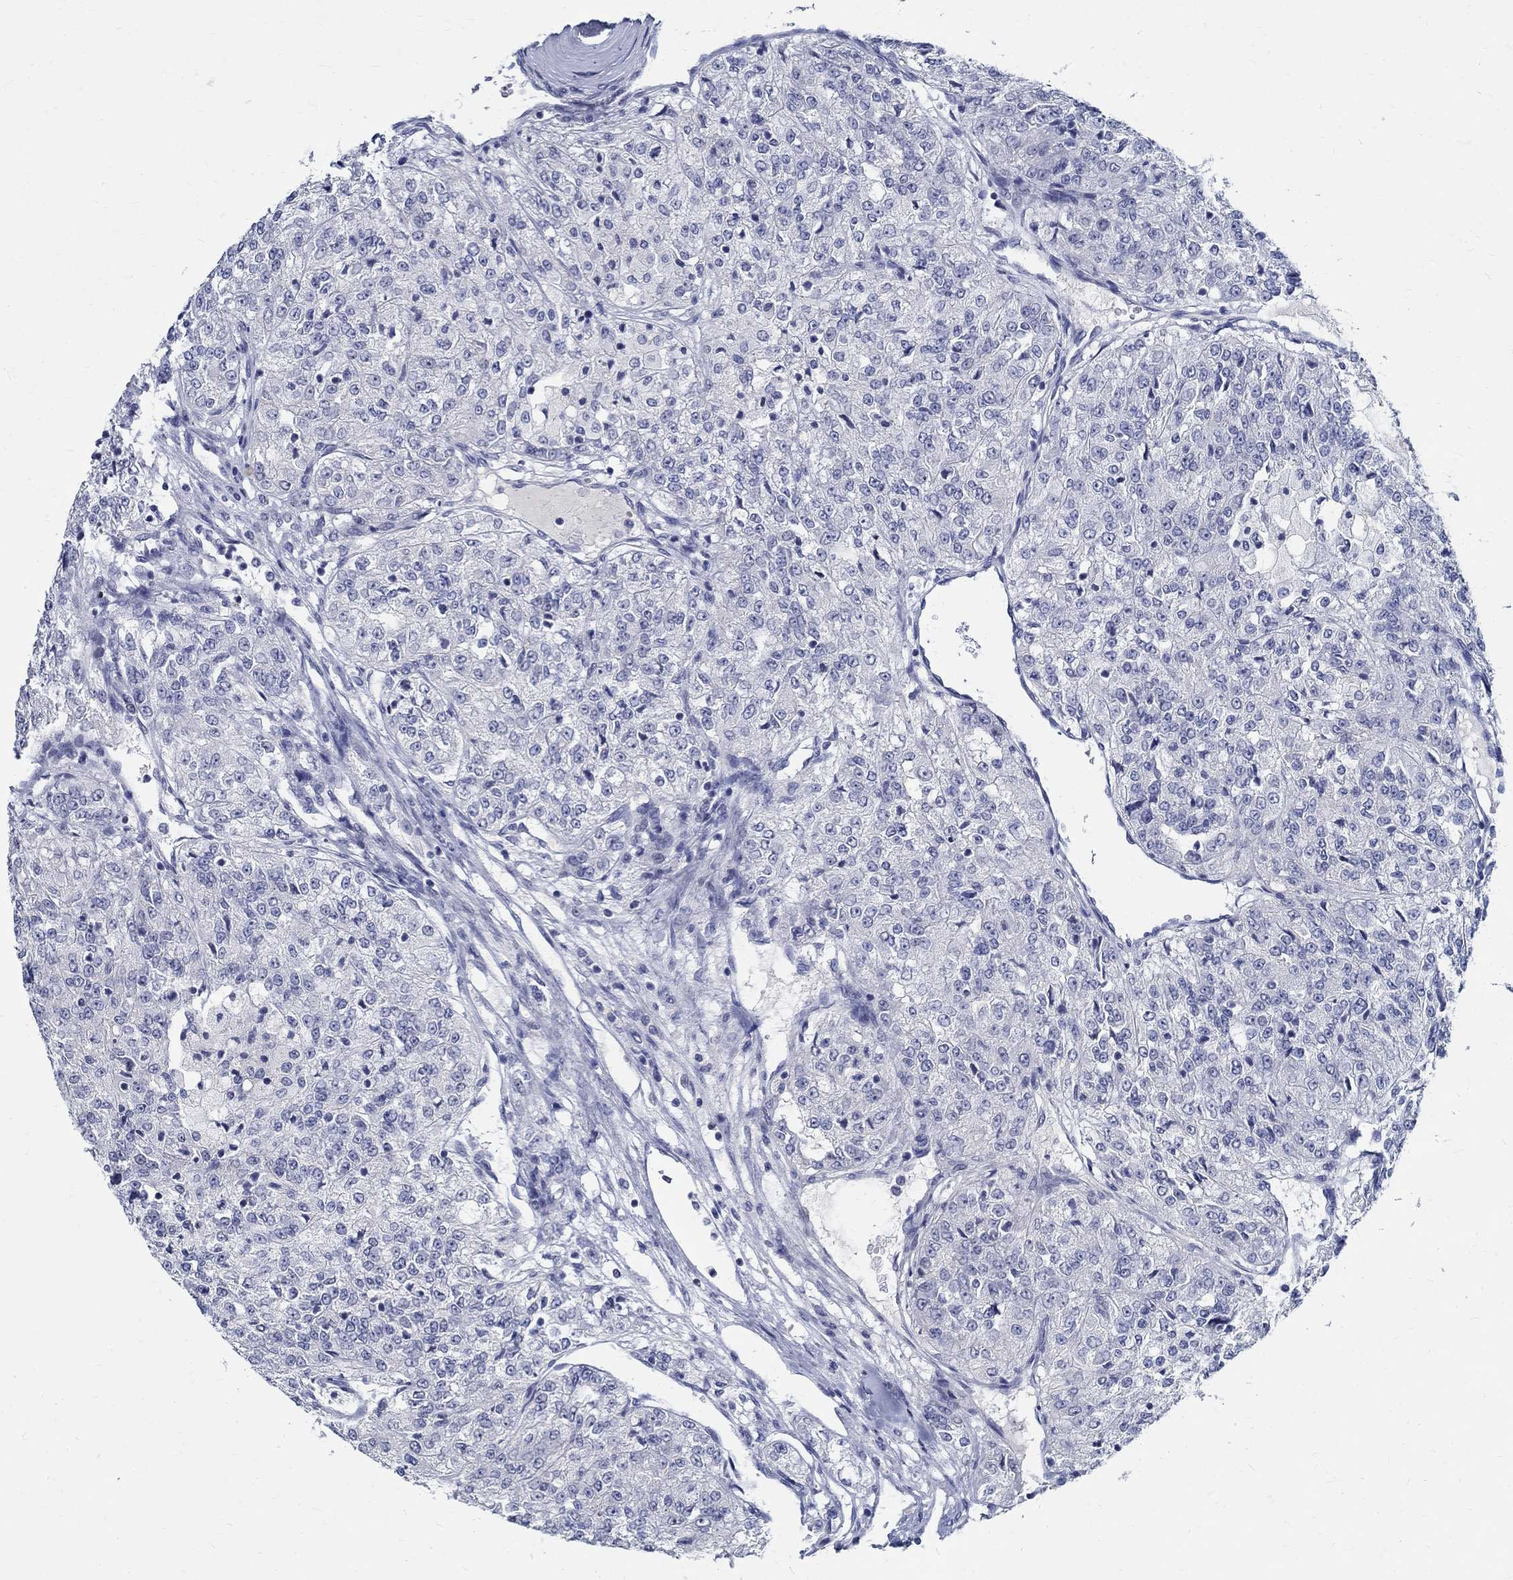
{"staining": {"intensity": "negative", "quantity": "none", "location": "none"}, "tissue": "renal cancer", "cell_type": "Tumor cells", "image_type": "cancer", "snomed": [{"axis": "morphology", "description": "Adenocarcinoma, NOS"}, {"axis": "topography", "description": "Kidney"}], "caption": "High magnification brightfield microscopy of renal cancer (adenocarcinoma) stained with DAB (brown) and counterstained with hematoxylin (blue): tumor cells show no significant positivity.", "gene": "CETN1", "patient": {"sex": "female", "age": 63}}